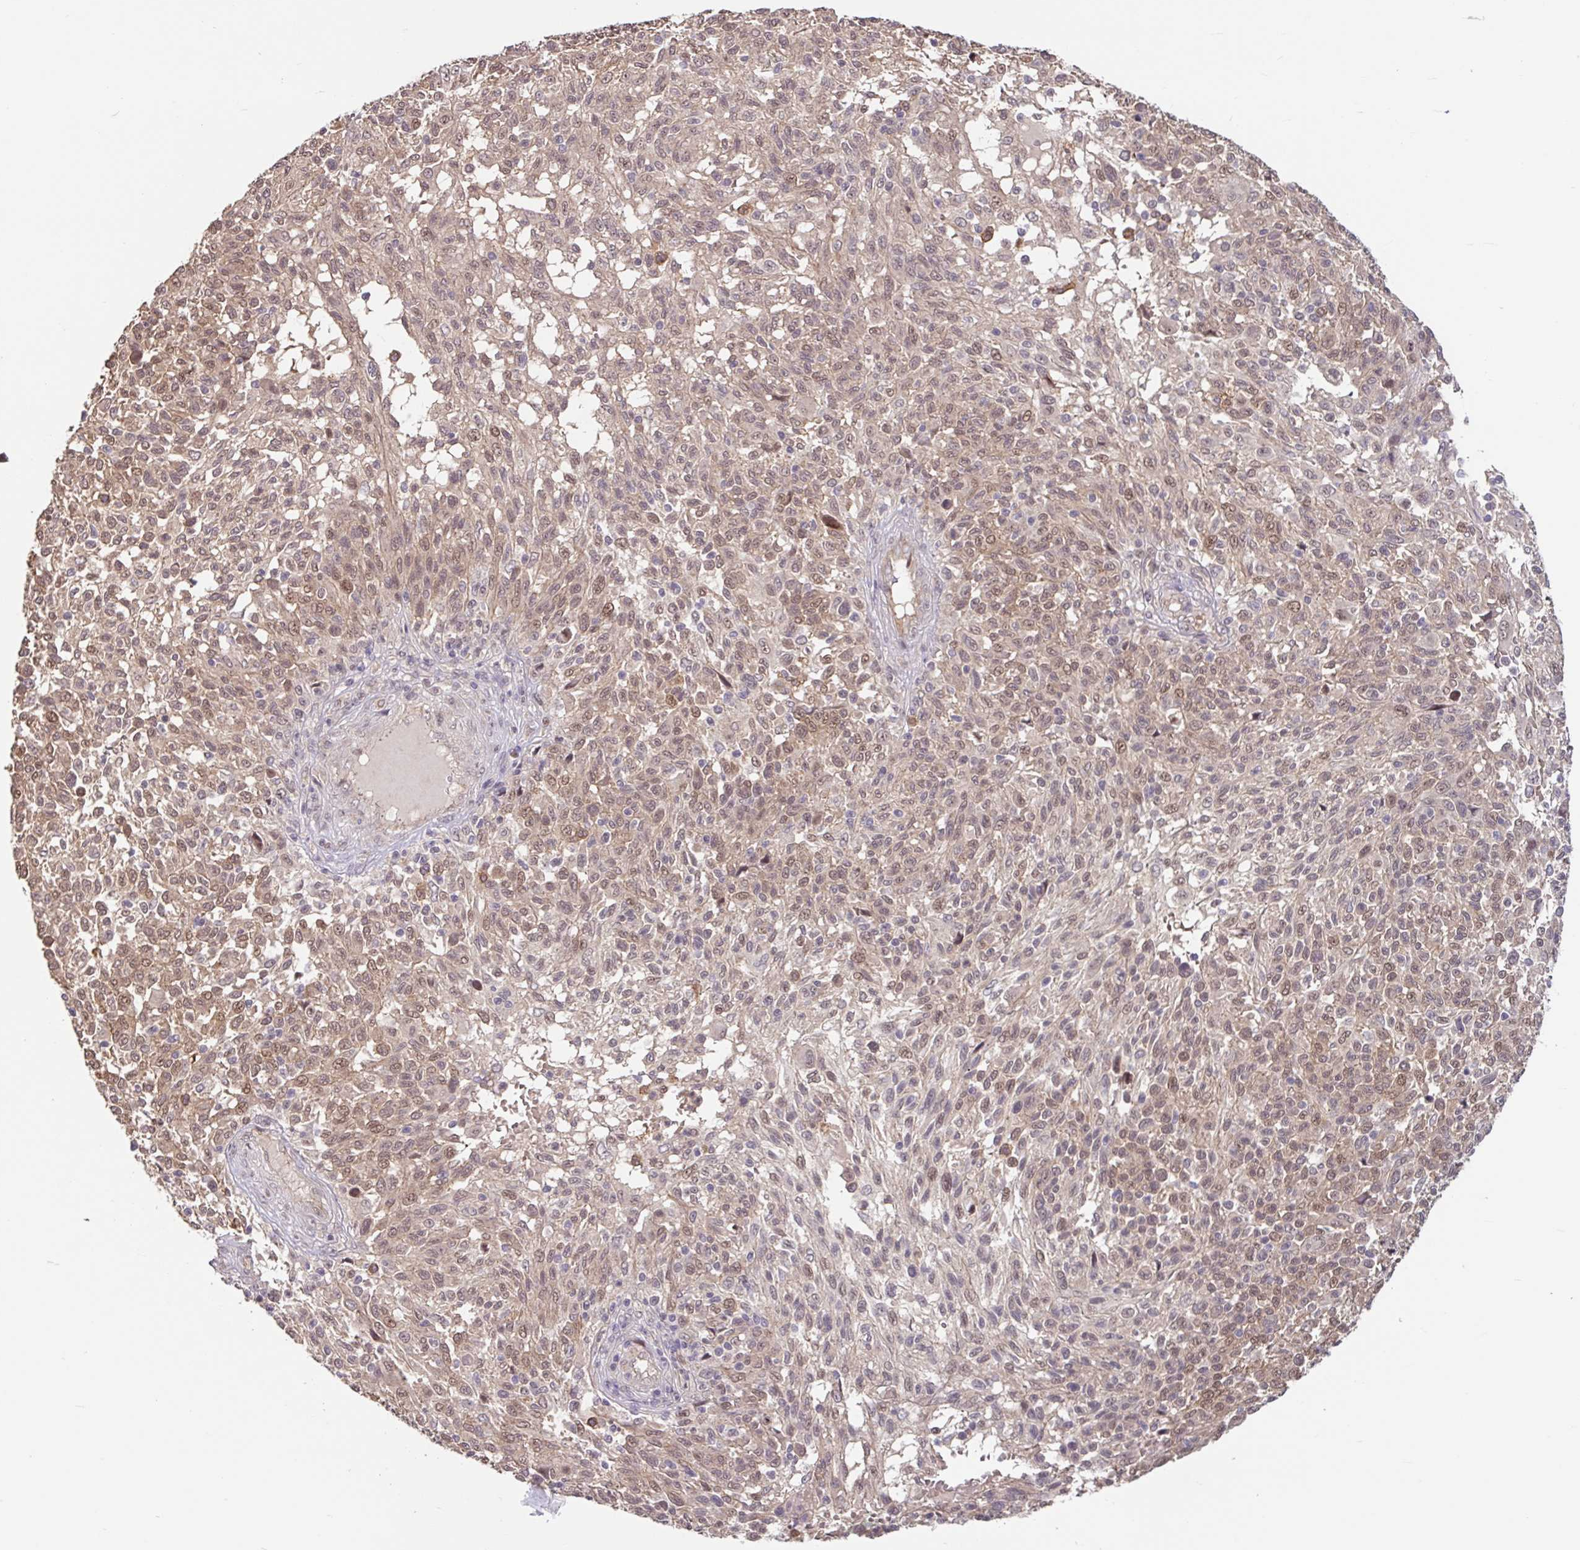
{"staining": {"intensity": "weak", "quantity": "25%-75%", "location": "cytoplasmic/membranous,nuclear"}, "tissue": "melanoma", "cell_type": "Tumor cells", "image_type": "cancer", "snomed": [{"axis": "morphology", "description": "Malignant melanoma, NOS"}, {"axis": "topography", "description": "Skin"}], "caption": "Protein expression analysis of melanoma demonstrates weak cytoplasmic/membranous and nuclear positivity in about 25%-75% of tumor cells. The staining was performed using DAB (3,3'-diaminobenzidine) to visualize the protein expression in brown, while the nuclei were stained in blue with hematoxylin (Magnification: 20x).", "gene": "STYXL1", "patient": {"sex": "male", "age": 66}}